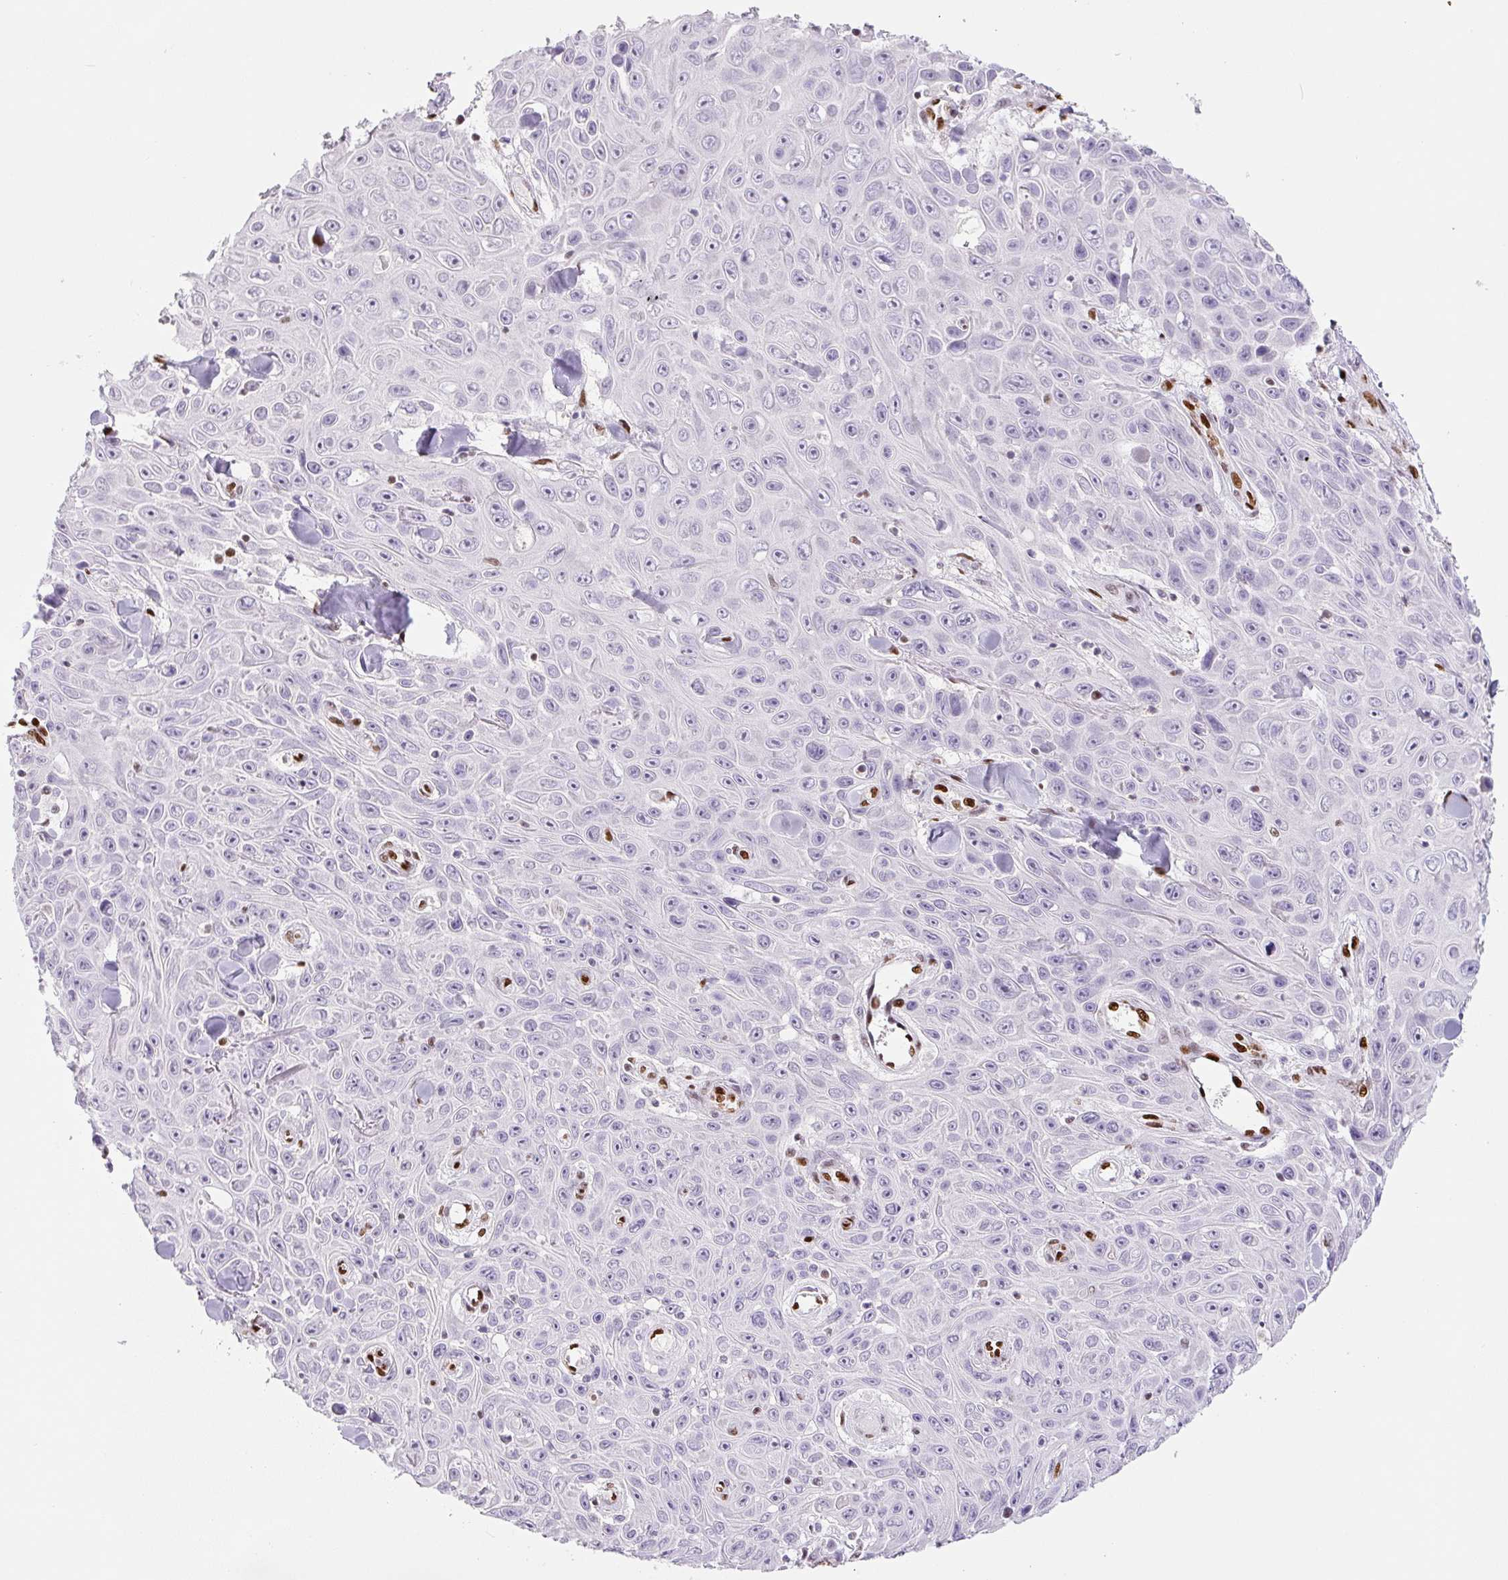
{"staining": {"intensity": "negative", "quantity": "none", "location": "none"}, "tissue": "skin cancer", "cell_type": "Tumor cells", "image_type": "cancer", "snomed": [{"axis": "morphology", "description": "Squamous cell carcinoma, NOS"}, {"axis": "topography", "description": "Skin"}], "caption": "Immunohistochemistry image of skin cancer stained for a protein (brown), which exhibits no staining in tumor cells.", "gene": "ZEB1", "patient": {"sex": "male", "age": 82}}